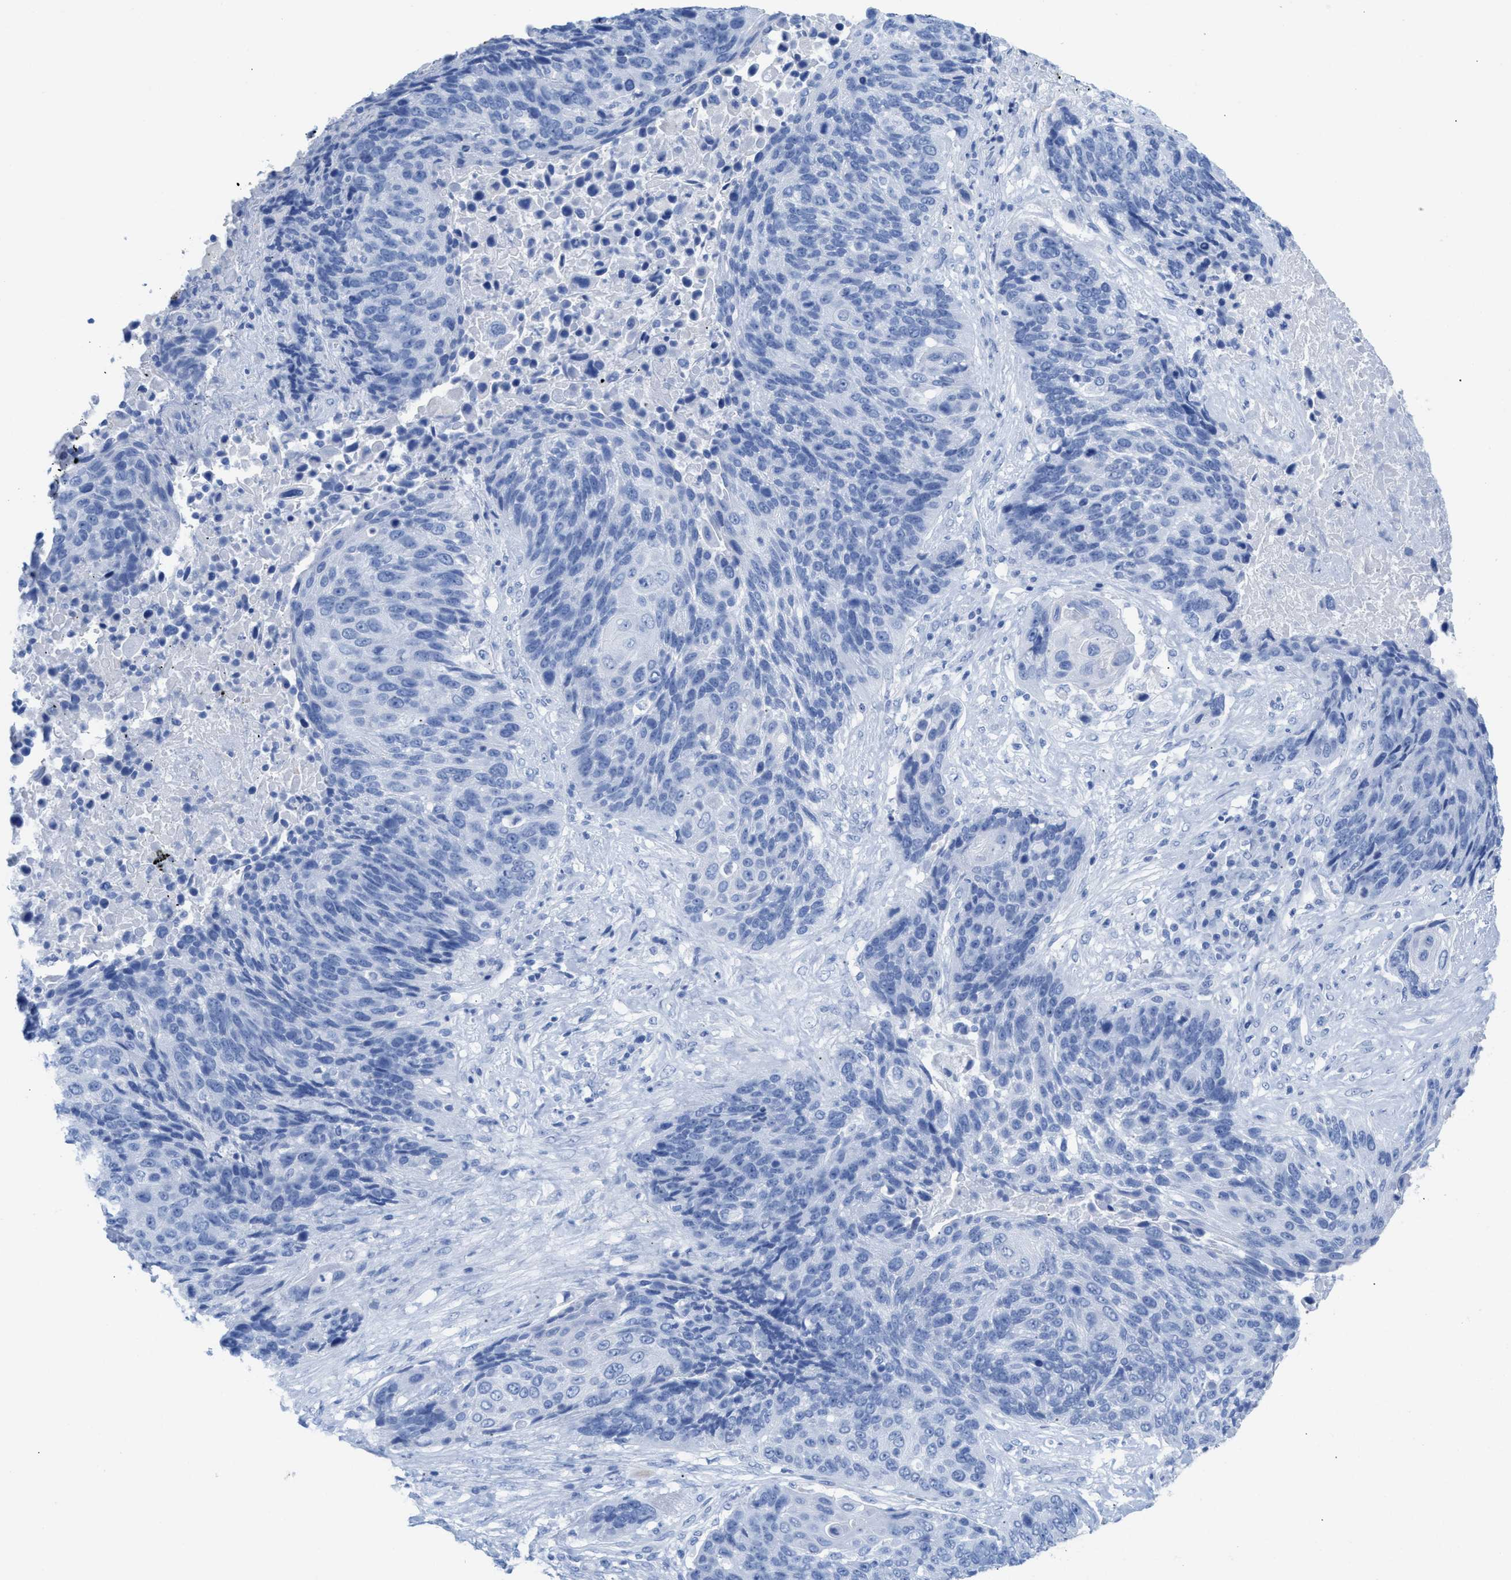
{"staining": {"intensity": "negative", "quantity": "none", "location": "none"}, "tissue": "lung cancer", "cell_type": "Tumor cells", "image_type": "cancer", "snomed": [{"axis": "morphology", "description": "Squamous cell carcinoma, NOS"}, {"axis": "topography", "description": "Lung"}], "caption": "The histopathology image exhibits no significant positivity in tumor cells of lung cancer (squamous cell carcinoma). Brightfield microscopy of immunohistochemistry (IHC) stained with DAB (brown) and hematoxylin (blue), captured at high magnification.", "gene": "ANKFN1", "patient": {"sex": "male", "age": 66}}